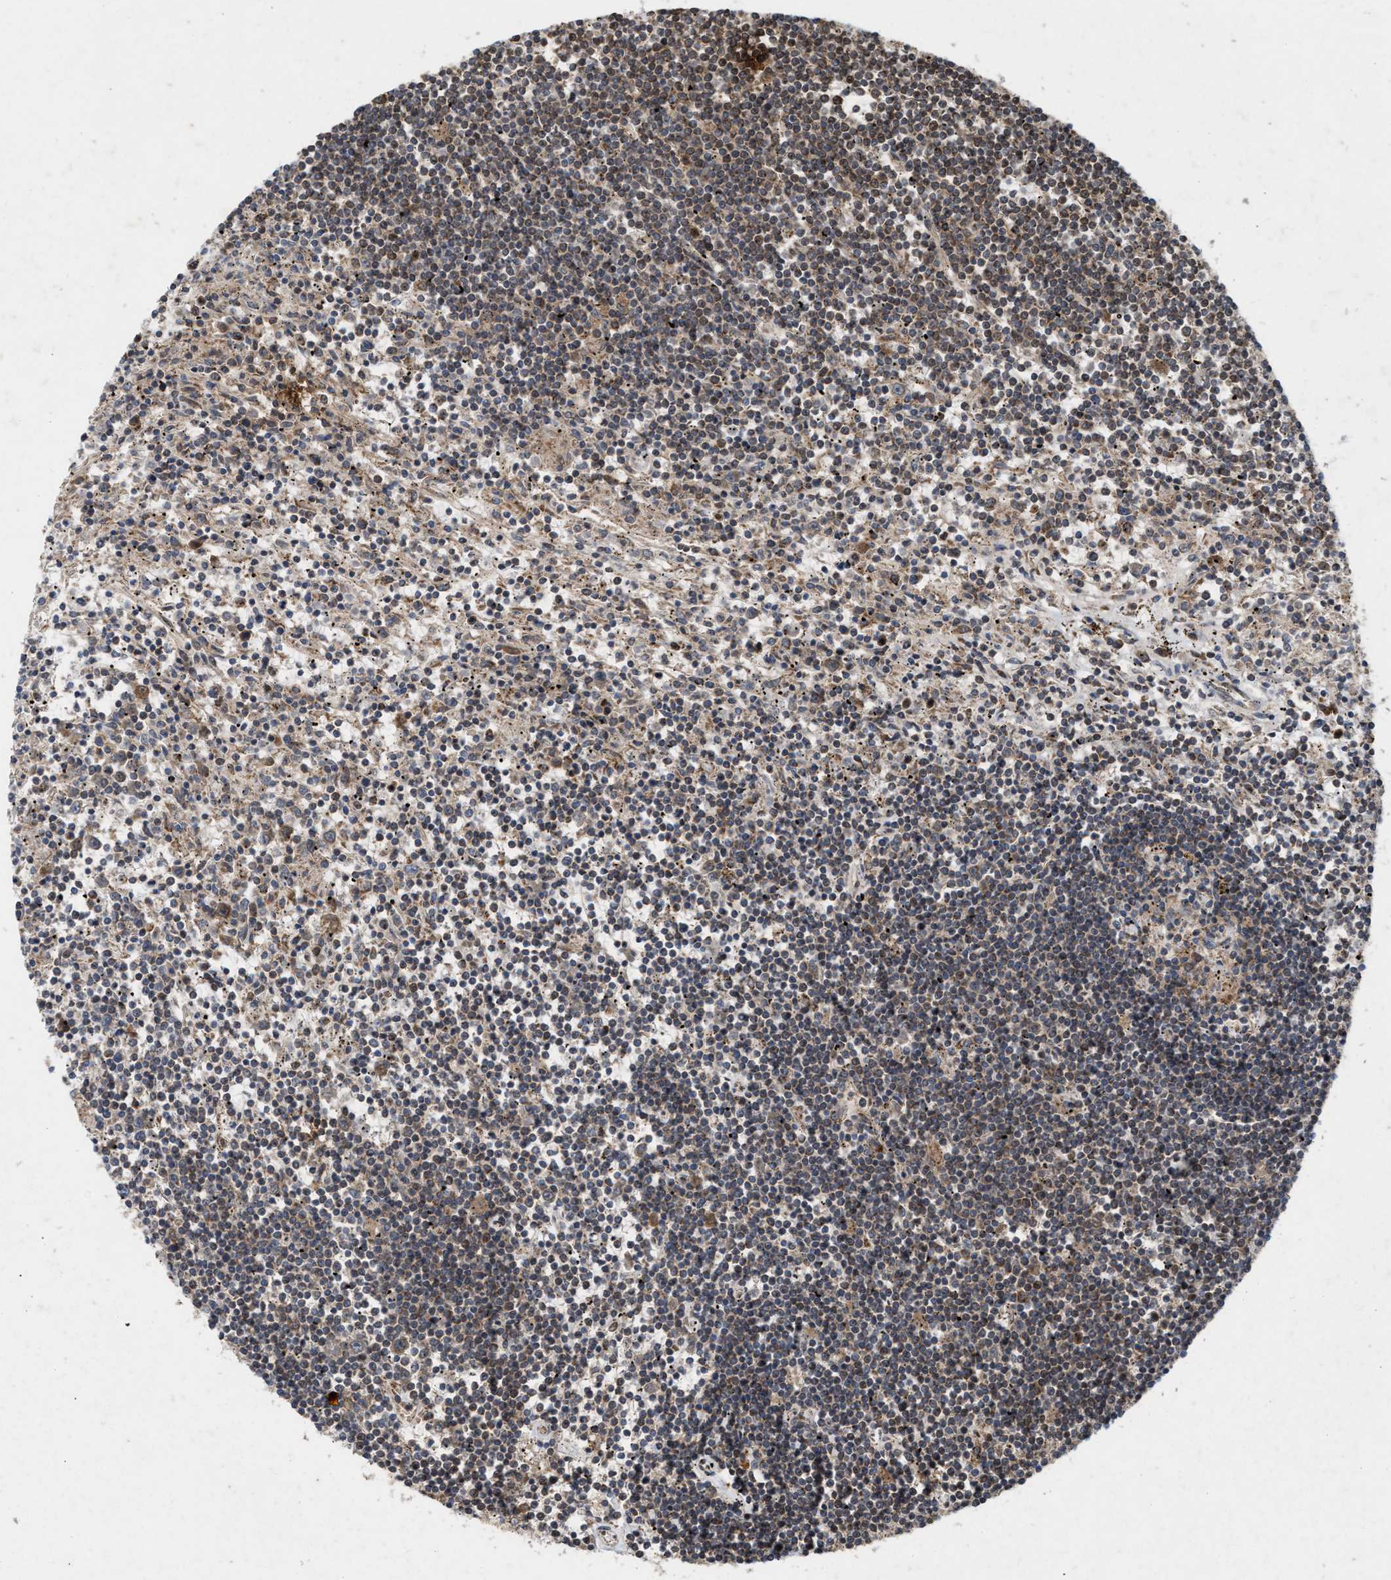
{"staining": {"intensity": "weak", "quantity": "25%-75%", "location": "cytoplasmic/membranous"}, "tissue": "lymphoma", "cell_type": "Tumor cells", "image_type": "cancer", "snomed": [{"axis": "morphology", "description": "Malignant lymphoma, non-Hodgkin's type, Low grade"}, {"axis": "topography", "description": "Spleen"}], "caption": "Protein analysis of lymphoma tissue shows weak cytoplasmic/membranous expression in approximately 25%-75% of tumor cells.", "gene": "CFLAR", "patient": {"sex": "male", "age": 76}}